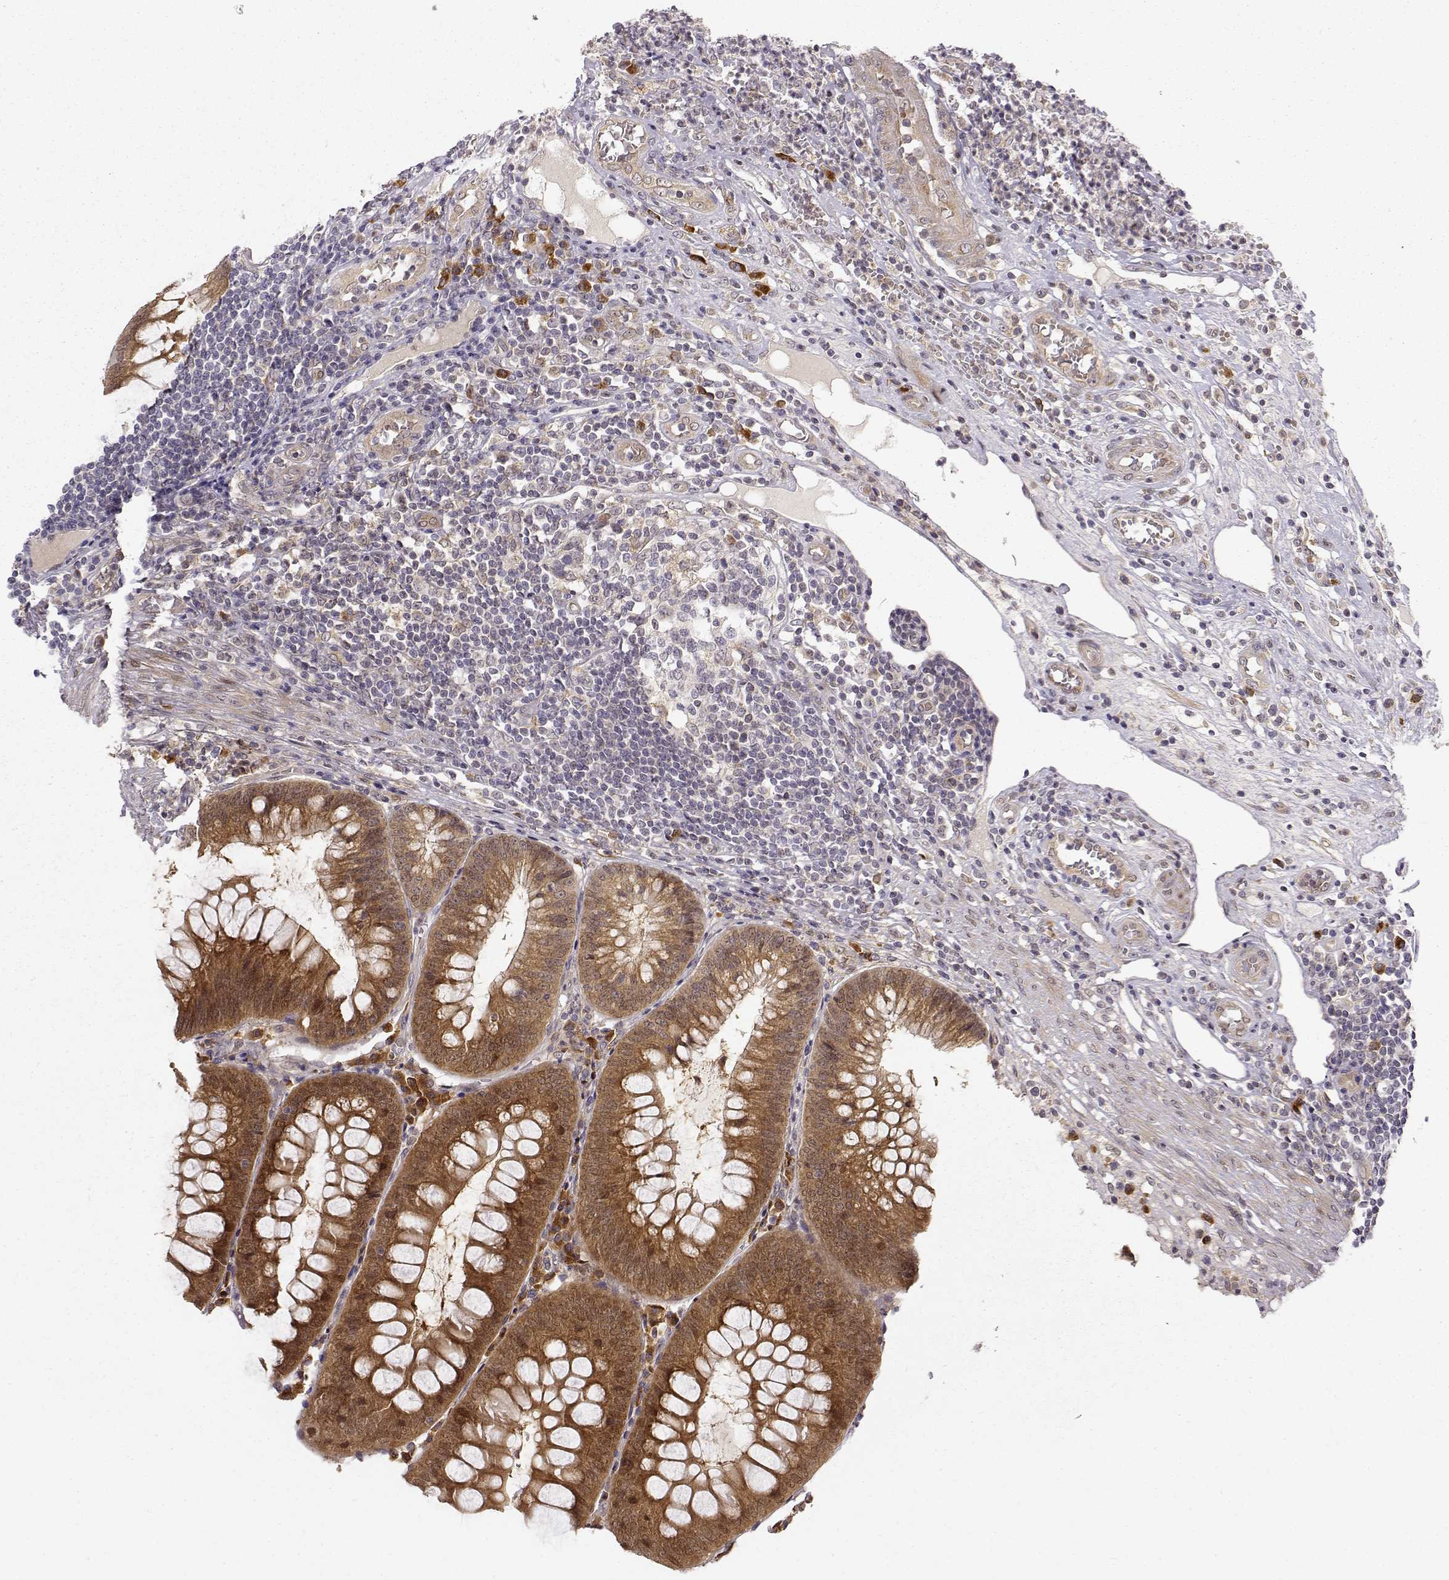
{"staining": {"intensity": "strong", "quantity": ">75%", "location": "cytoplasmic/membranous"}, "tissue": "appendix", "cell_type": "Glandular cells", "image_type": "normal", "snomed": [{"axis": "morphology", "description": "Normal tissue, NOS"}, {"axis": "morphology", "description": "Inflammation, NOS"}, {"axis": "topography", "description": "Appendix"}], "caption": "Appendix stained with DAB immunohistochemistry shows high levels of strong cytoplasmic/membranous expression in about >75% of glandular cells.", "gene": "ERGIC2", "patient": {"sex": "male", "age": 16}}